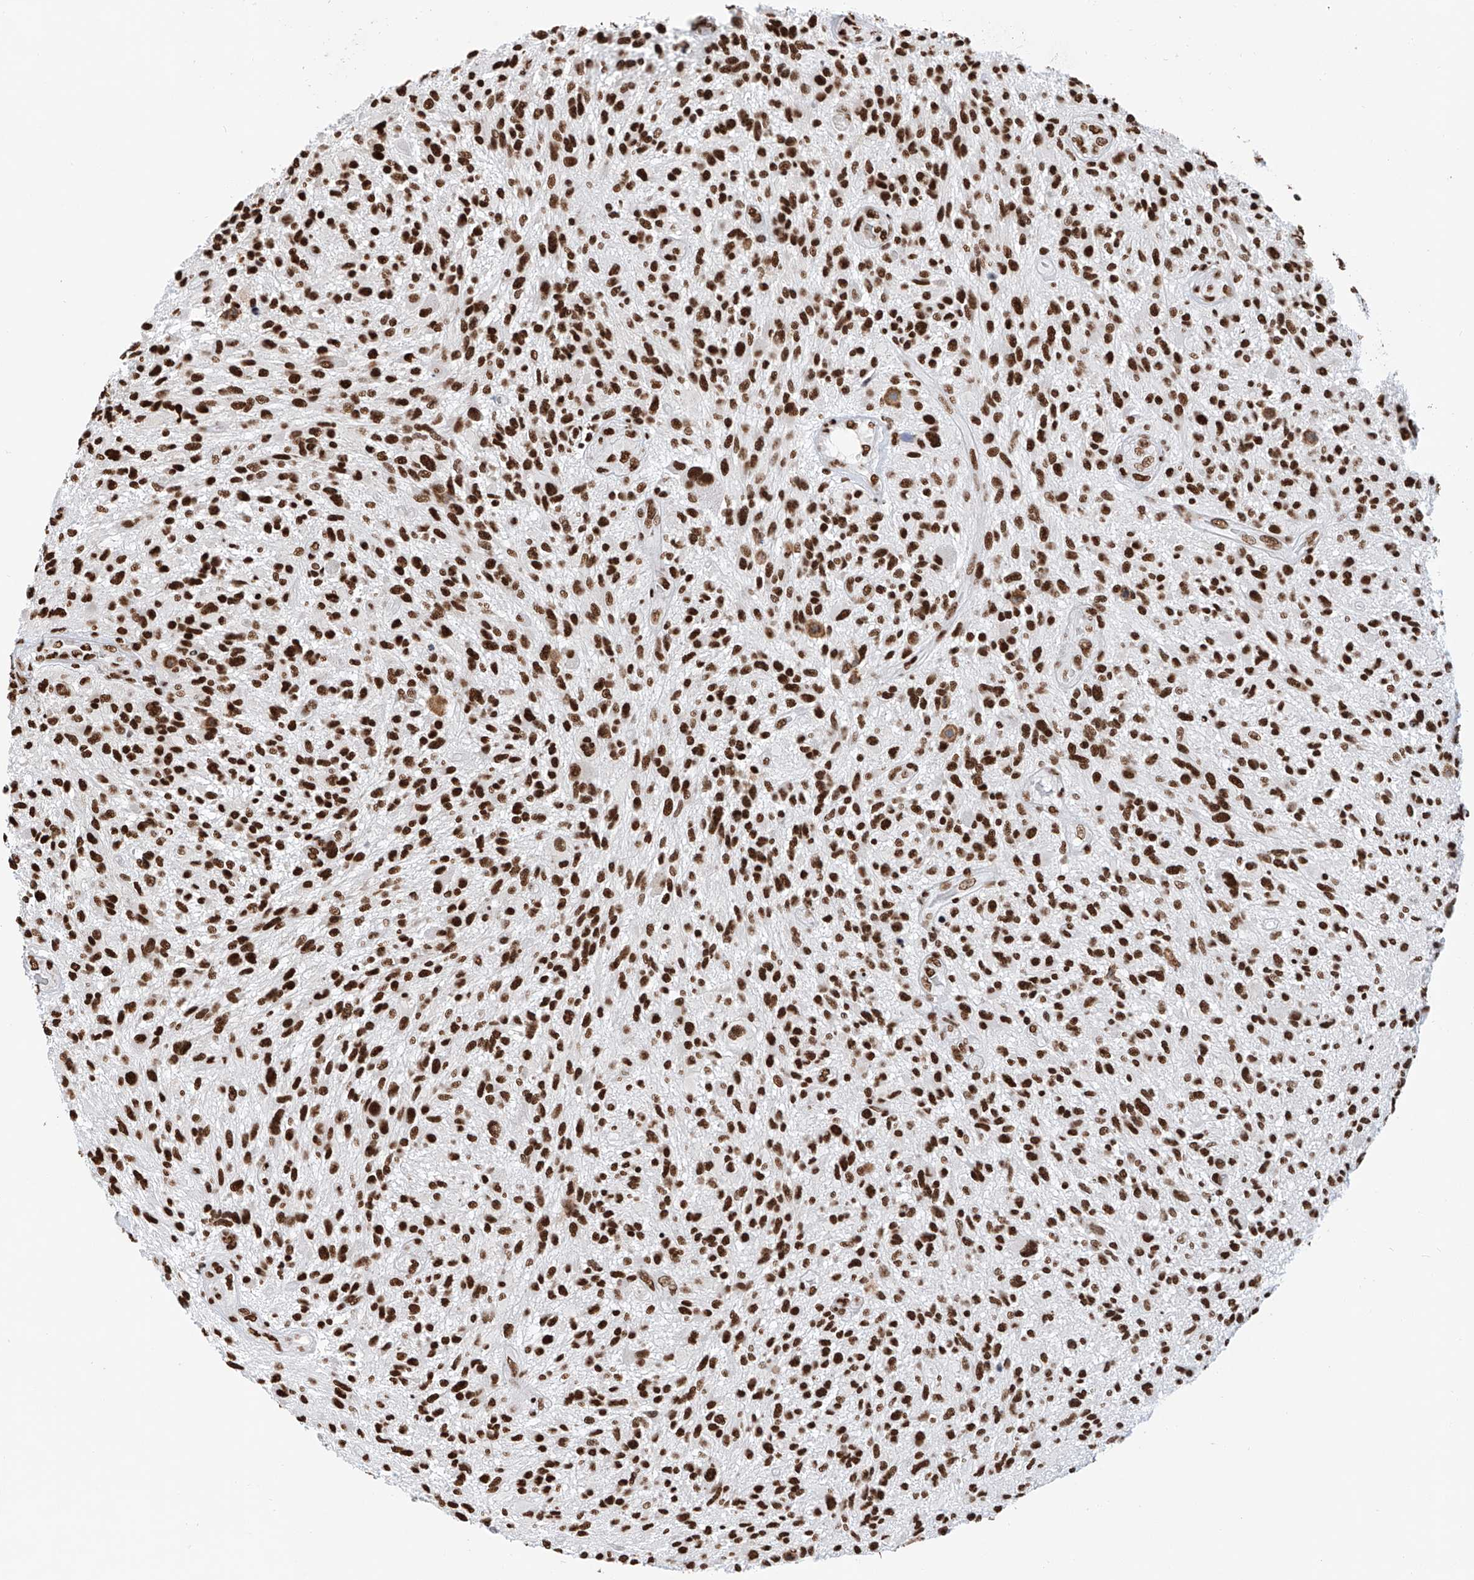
{"staining": {"intensity": "strong", "quantity": ">75%", "location": "nuclear"}, "tissue": "glioma", "cell_type": "Tumor cells", "image_type": "cancer", "snomed": [{"axis": "morphology", "description": "Glioma, malignant, High grade"}, {"axis": "topography", "description": "Brain"}], "caption": "A micrograph of glioma stained for a protein exhibits strong nuclear brown staining in tumor cells.", "gene": "SRSF6", "patient": {"sex": "male", "age": 47}}